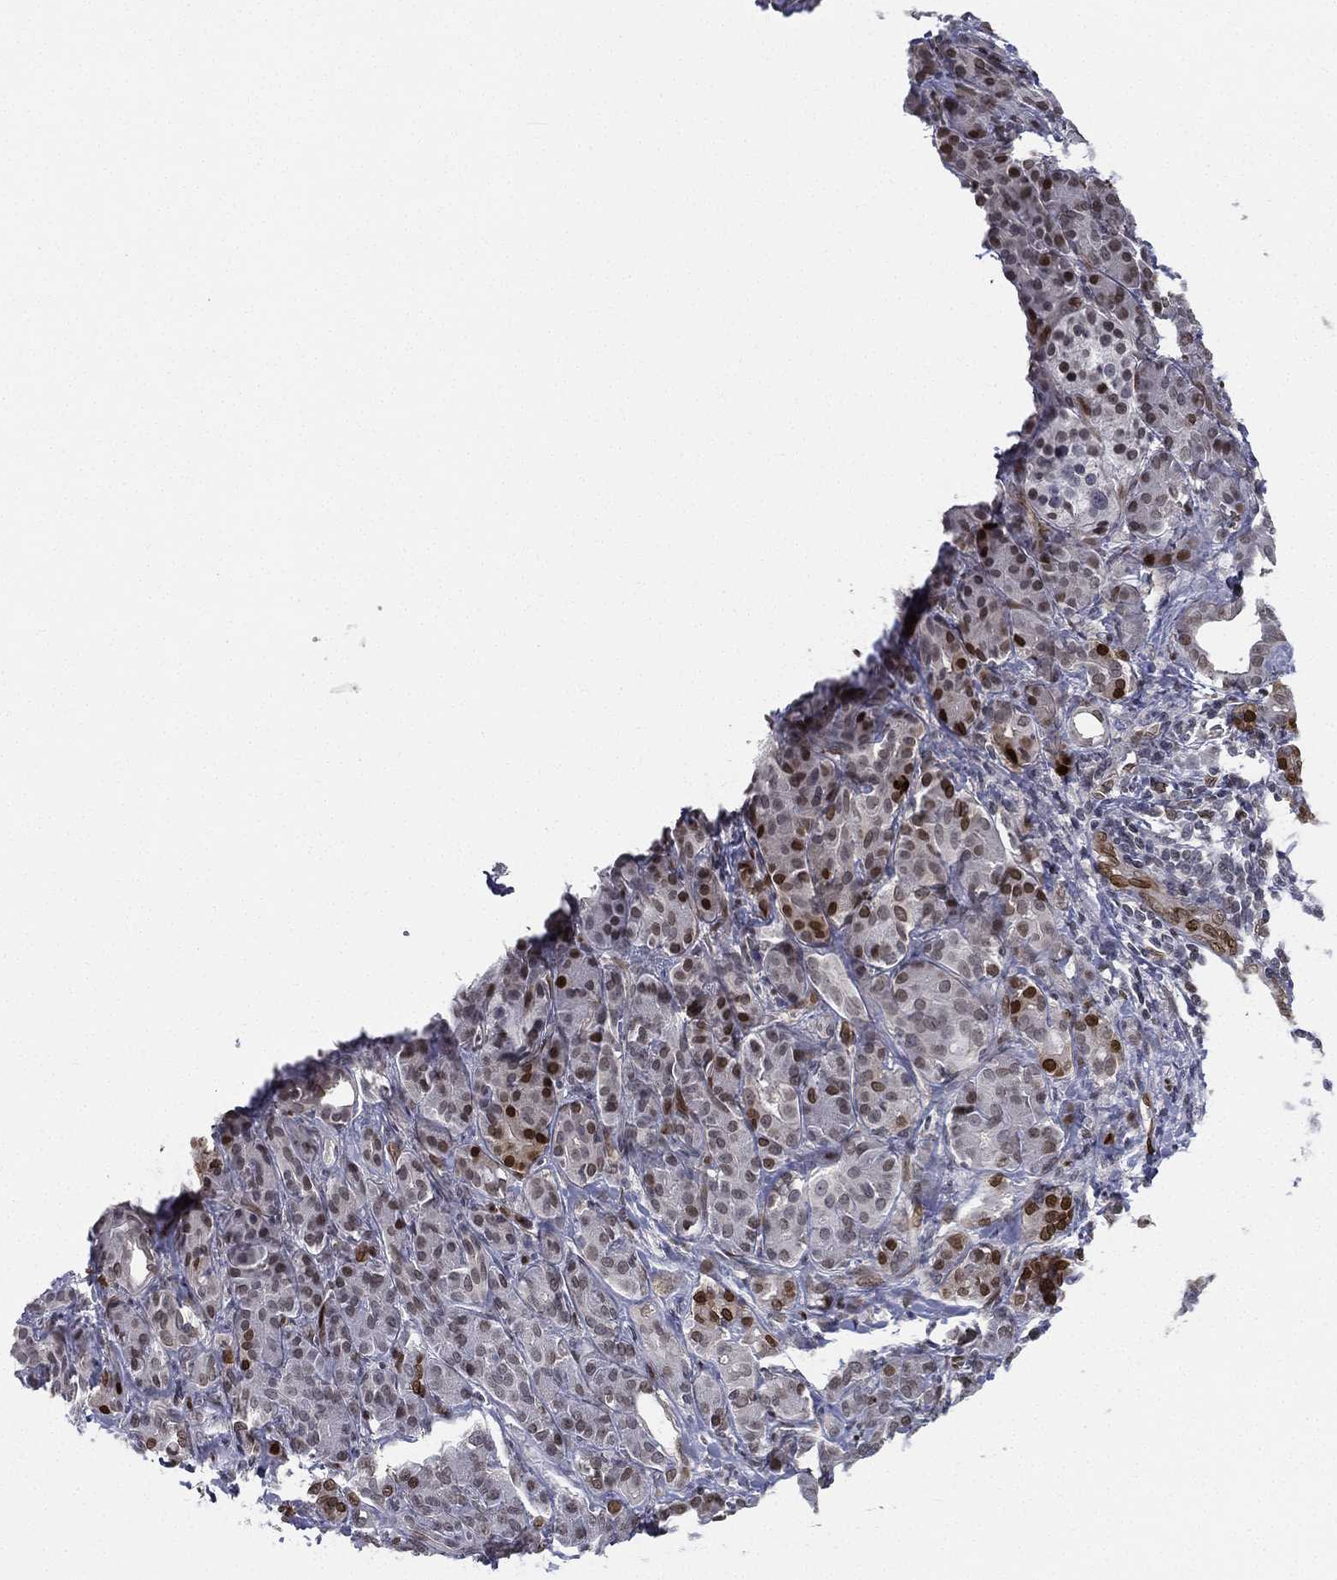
{"staining": {"intensity": "strong", "quantity": "<25%", "location": "nuclear"}, "tissue": "pancreatic cancer", "cell_type": "Tumor cells", "image_type": "cancer", "snomed": [{"axis": "morphology", "description": "Adenocarcinoma, NOS"}, {"axis": "topography", "description": "Pancreas"}], "caption": "Immunohistochemistry (IHC) of pancreatic adenocarcinoma shows medium levels of strong nuclear staining in approximately <25% of tumor cells.", "gene": "LMNB1", "patient": {"sex": "male", "age": 61}}